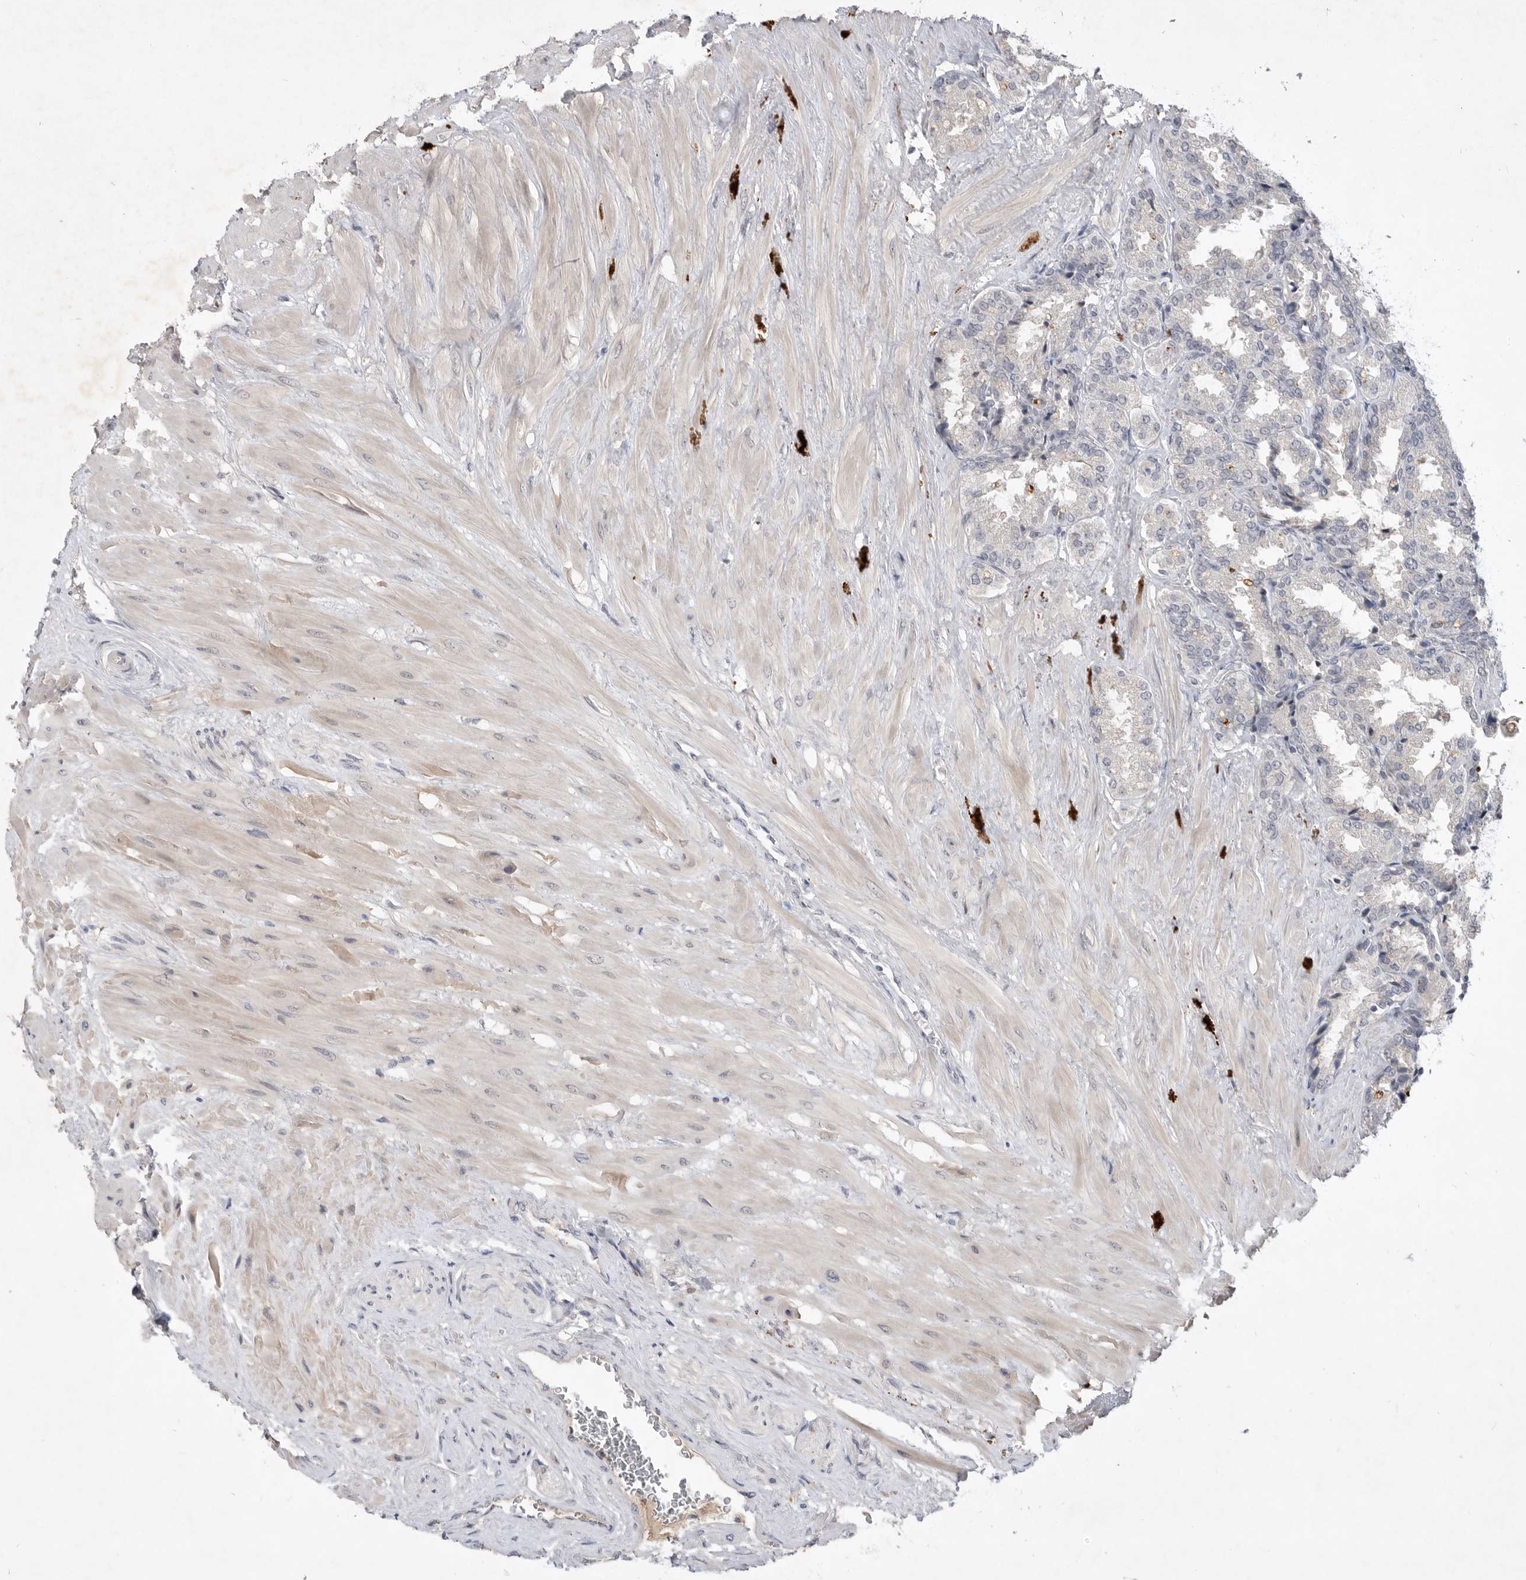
{"staining": {"intensity": "negative", "quantity": "none", "location": "none"}, "tissue": "seminal vesicle", "cell_type": "Glandular cells", "image_type": "normal", "snomed": [{"axis": "morphology", "description": "Normal tissue, NOS"}, {"axis": "topography", "description": "Seminal veicle"}], "caption": "Immunohistochemical staining of unremarkable seminal vesicle exhibits no significant staining in glandular cells. The staining is performed using DAB (3,3'-diaminobenzidine) brown chromogen with nuclei counter-stained in using hematoxylin.", "gene": "ITGAD", "patient": {"sex": "male", "age": 46}}